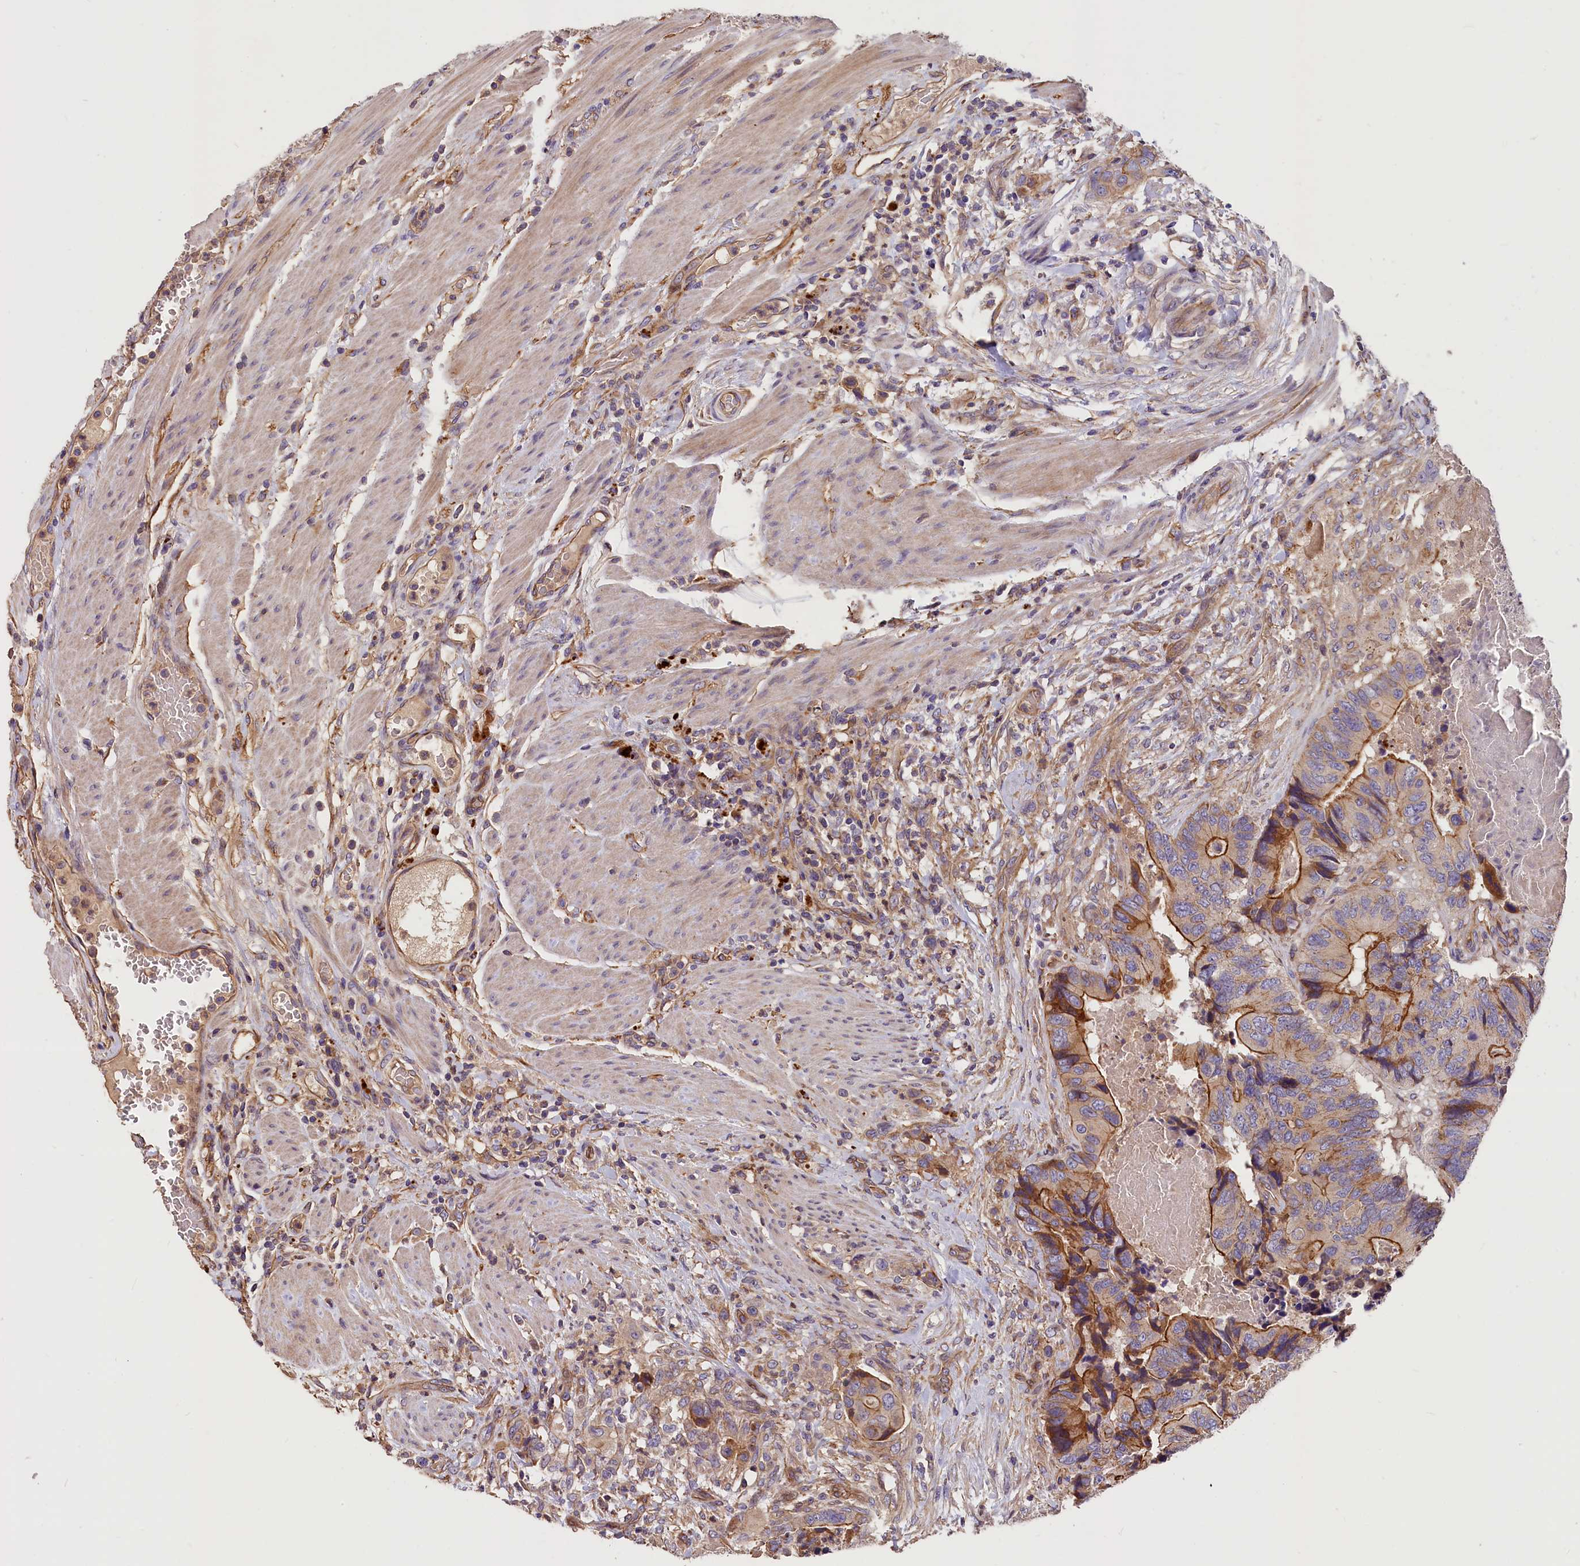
{"staining": {"intensity": "moderate", "quantity": "25%-75%", "location": "cytoplasmic/membranous"}, "tissue": "colorectal cancer", "cell_type": "Tumor cells", "image_type": "cancer", "snomed": [{"axis": "morphology", "description": "Adenocarcinoma, NOS"}, {"axis": "topography", "description": "Colon"}], "caption": "Protein expression analysis of colorectal cancer (adenocarcinoma) displays moderate cytoplasmic/membranous staining in approximately 25%-75% of tumor cells. The staining was performed using DAB (3,3'-diaminobenzidine) to visualize the protein expression in brown, while the nuclei were stained in blue with hematoxylin (Magnification: 20x).", "gene": "ERMARD", "patient": {"sex": "male", "age": 84}}